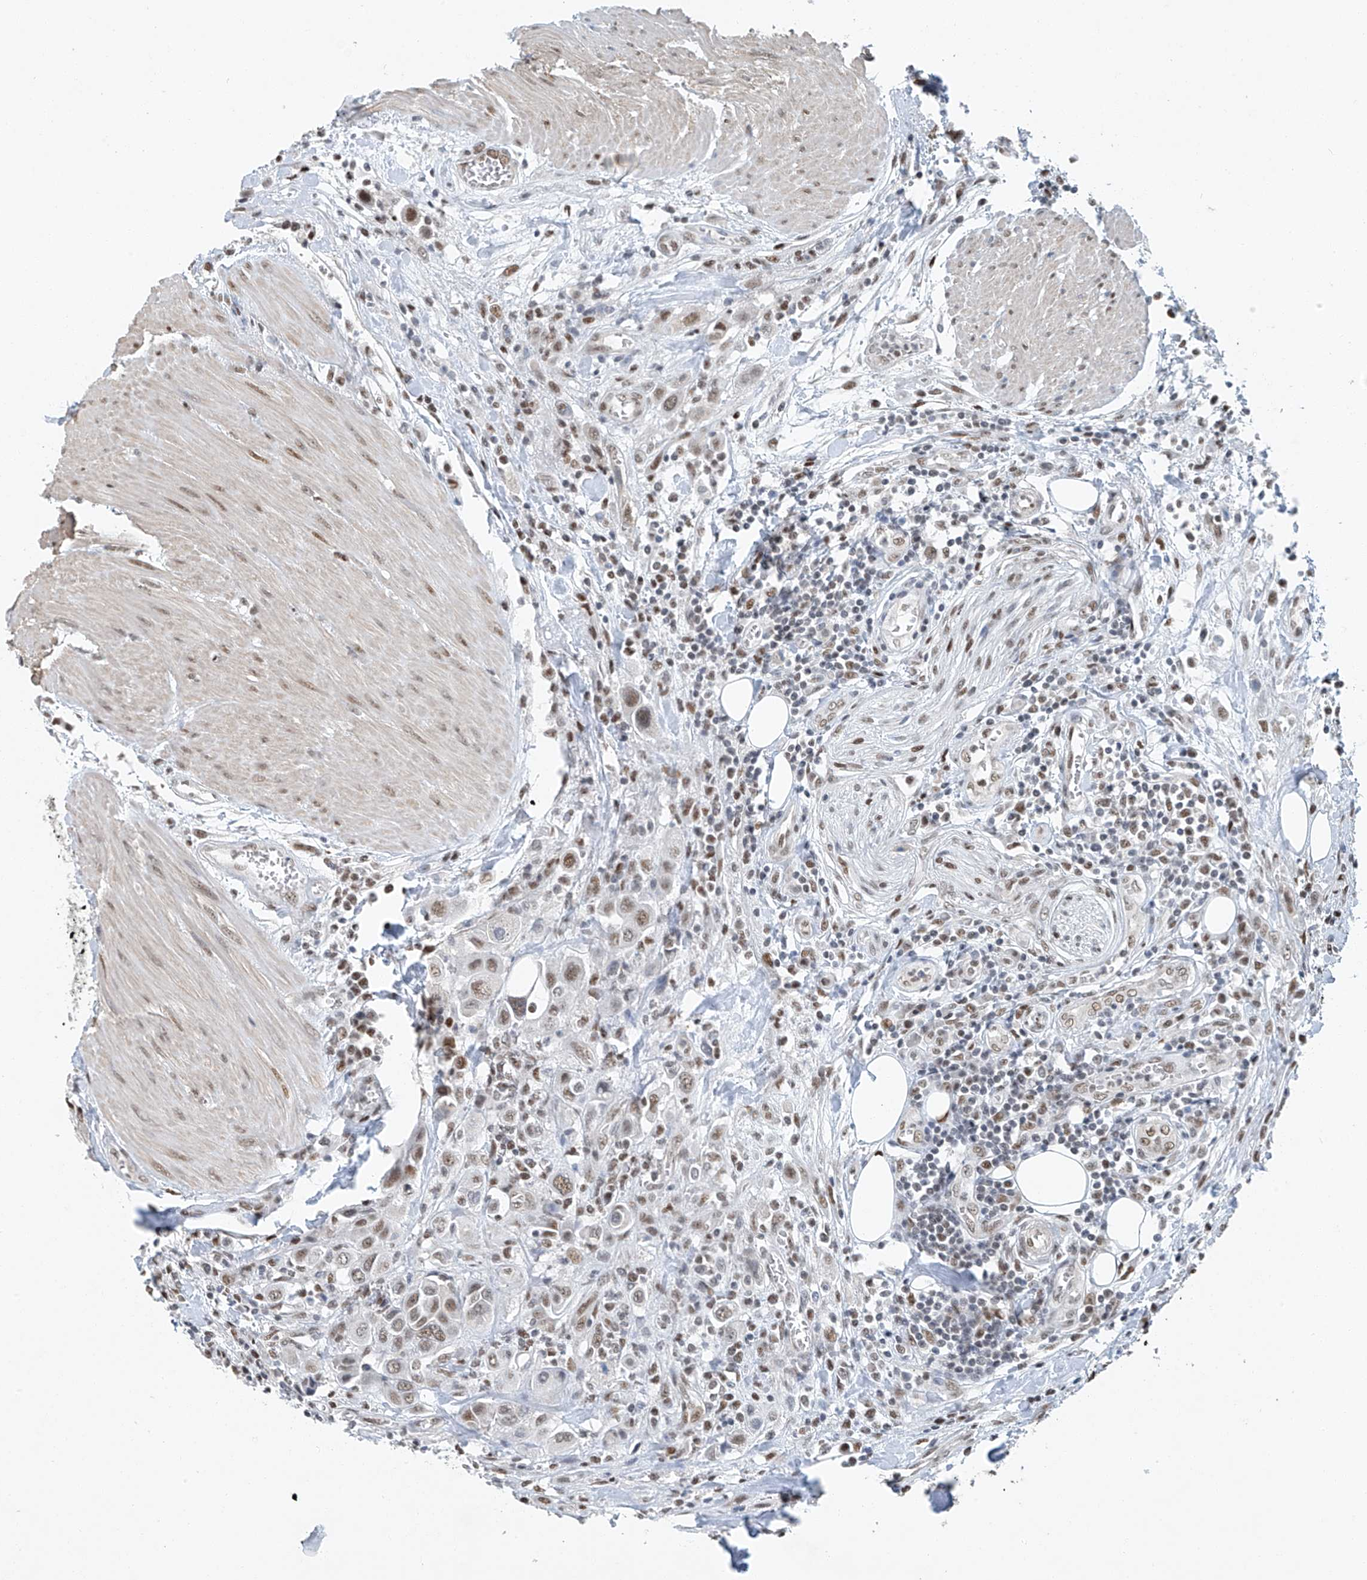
{"staining": {"intensity": "moderate", "quantity": ">75%", "location": "nuclear"}, "tissue": "urothelial cancer", "cell_type": "Tumor cells", "image_type": "cancer", "snomed": [{"axis": "morphology", "description": "Urothelial carcinoma, High grade"}, {"axis": "topography", "description": "Urinary bladder"}], "caption": "Immunohistochemical staining of human urothelial cancer reveals moderate nuclear protein positivity in approximately >75% of tumor cells.", "gene": "TAF8", "patient": {"sex": "male", "age": 50}}